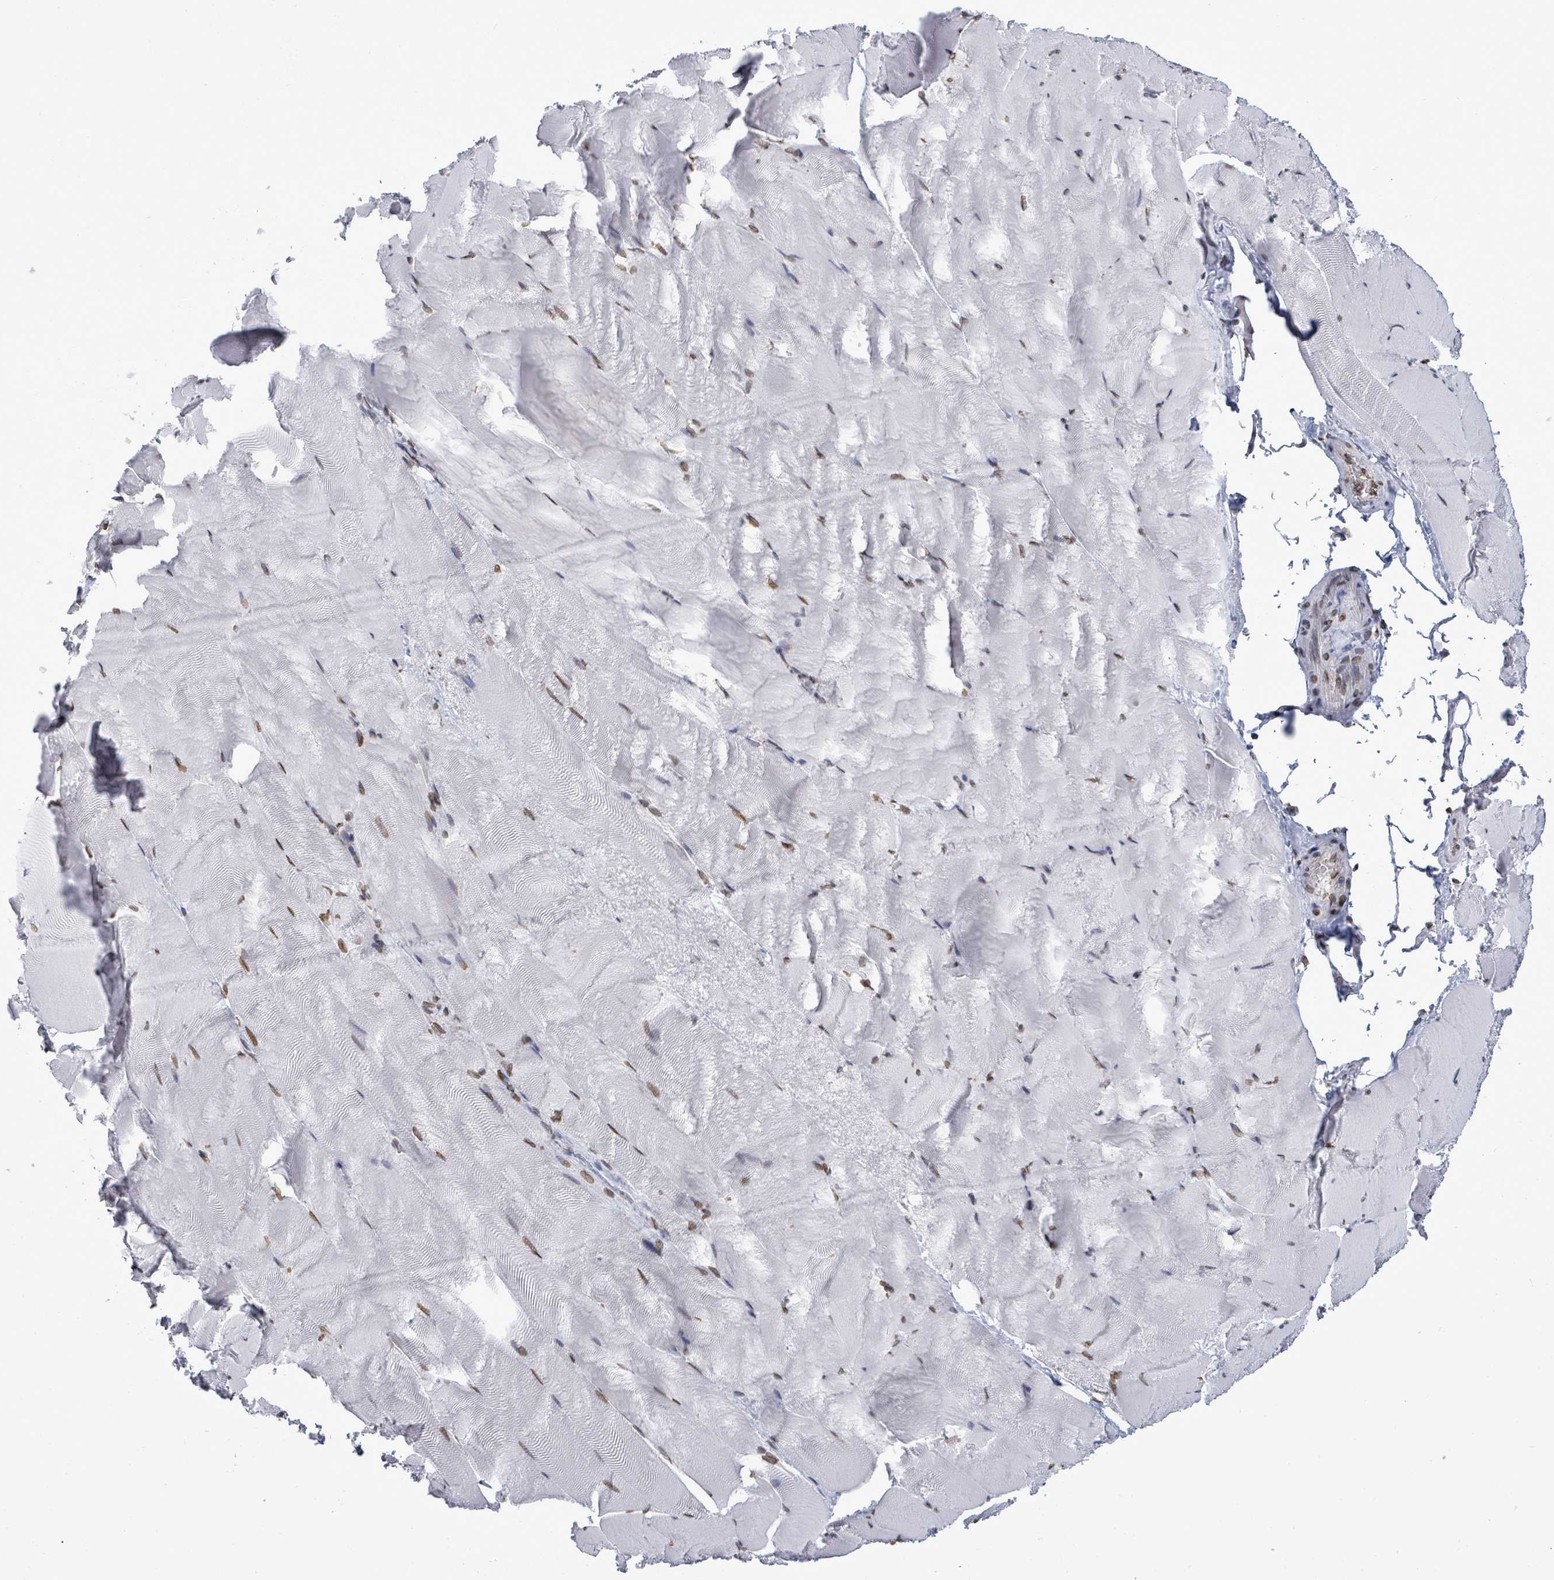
{"staining": {"intensity": "moderate", "quantity": "<25%", "location": "nuclear"}, "tissue": "skeletal muscle", "cell_type": "Myocytes", "image_type": "normal", "snomed": [{"axis": "morphology", "description": "Normal tissue, NOS"}, {"axis": "topography", "description": "Skeletal muscle"}], "caption": "Immunohistochemistry (IHC) of benign human skeletal muscle demonstrates low levels of moderate nuclear positivity in approximately <25% of myocytes.", "gene": "ARFGAP1", "patient": {"sex": "female", "age": 64}}